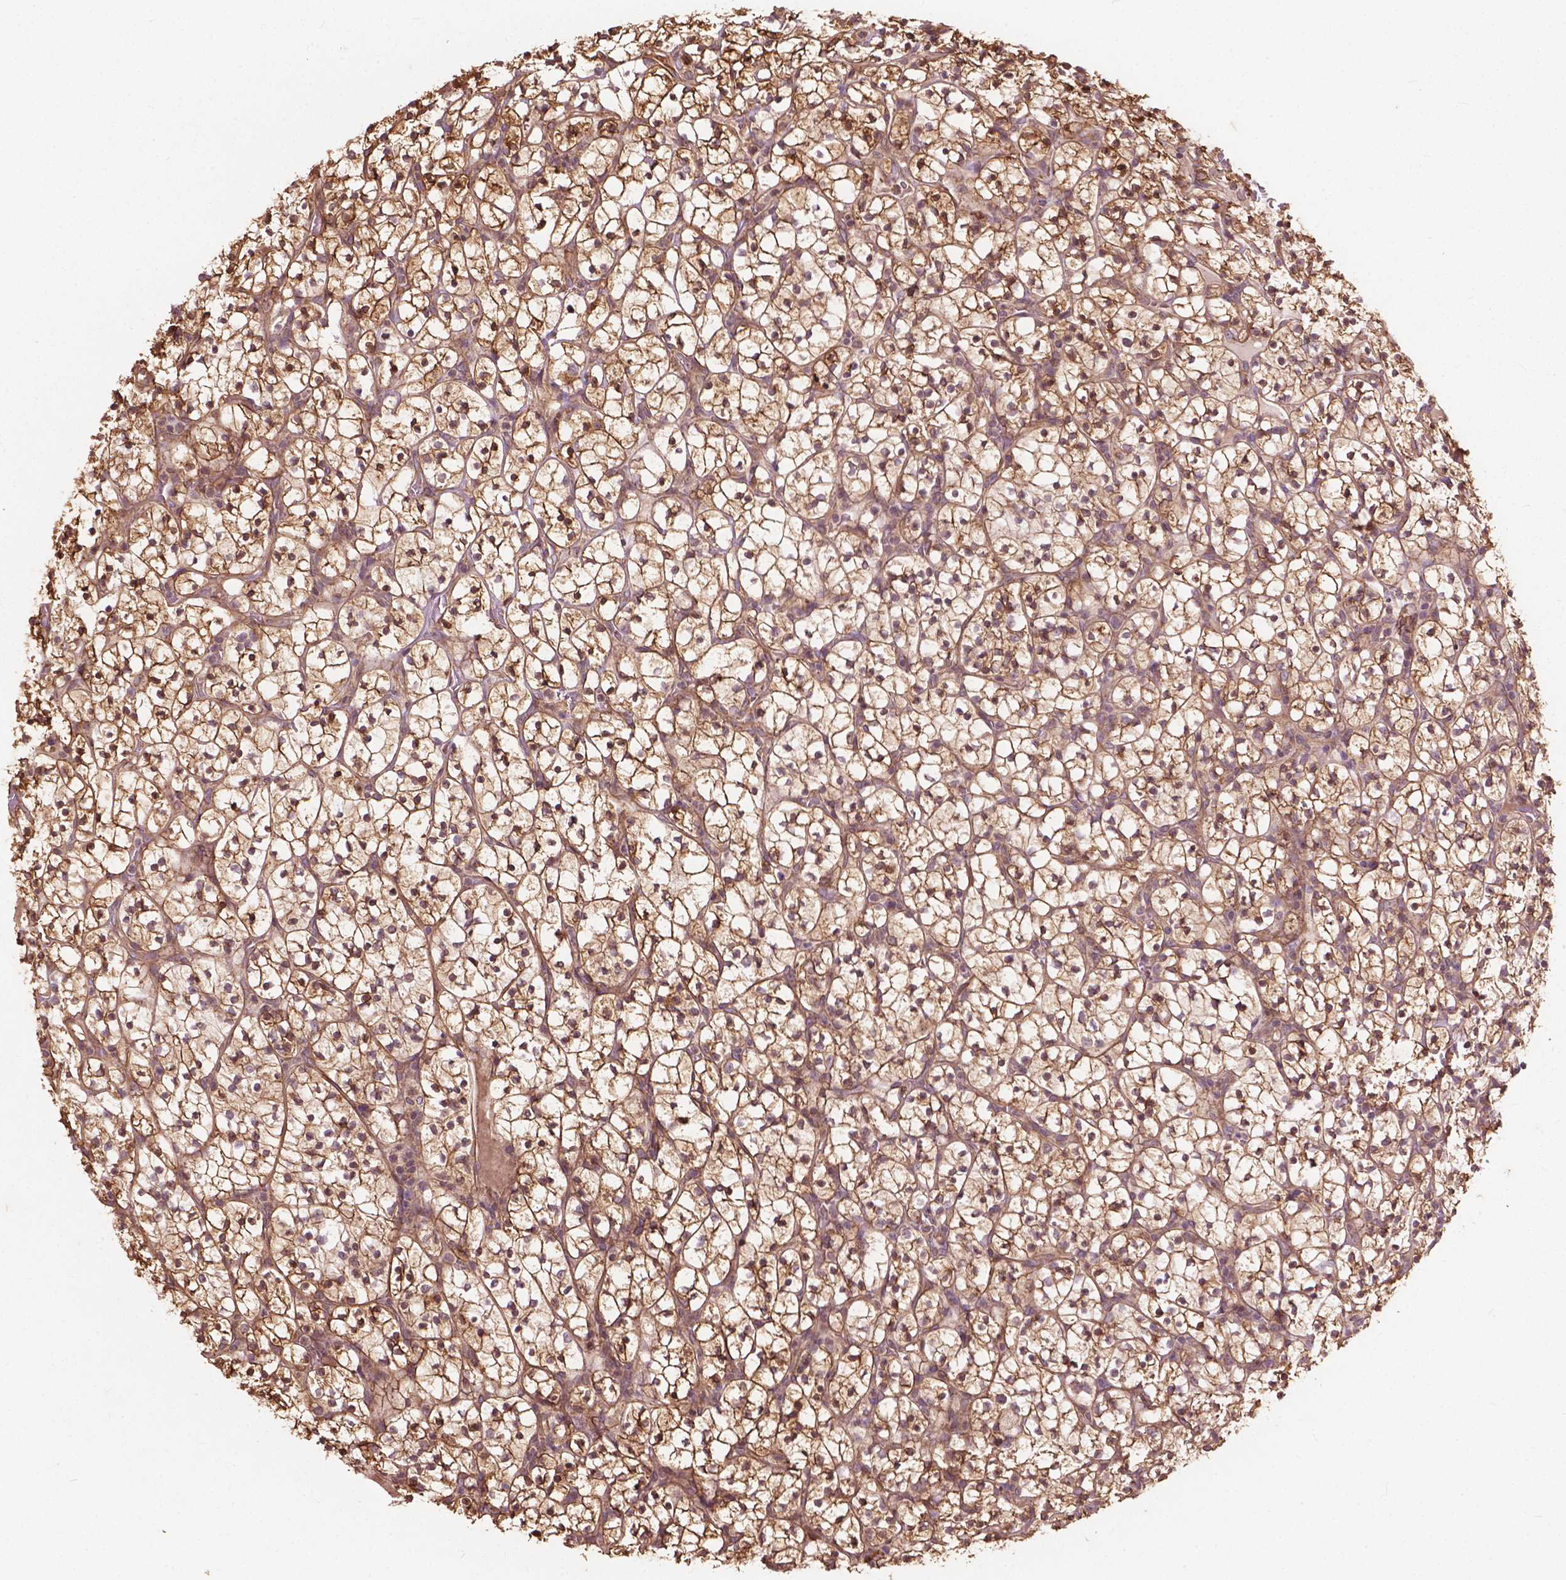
{"staining": {"intensity": "moderate", "quantity": ">75%", "location": "cytoplasmic/membranous"}, "tissue": "renal cancer", "cell_type": "Tumor cells", "image_type": "cancer", "snomed": [{"axis": "morphology", "description": "Adenocarcinoma, NOS"}, {"axis": "topography", "description": "Kidney"}], "caption": "Approximately >75% of tumor cells in renal adenocarcinoma reveal moderate cytoplasmic/membranous protein staining as visualized by brown immunohistochemical staining.", "gene": "CDC42BPA", "patient": {"sex": "female", "age": 89}}